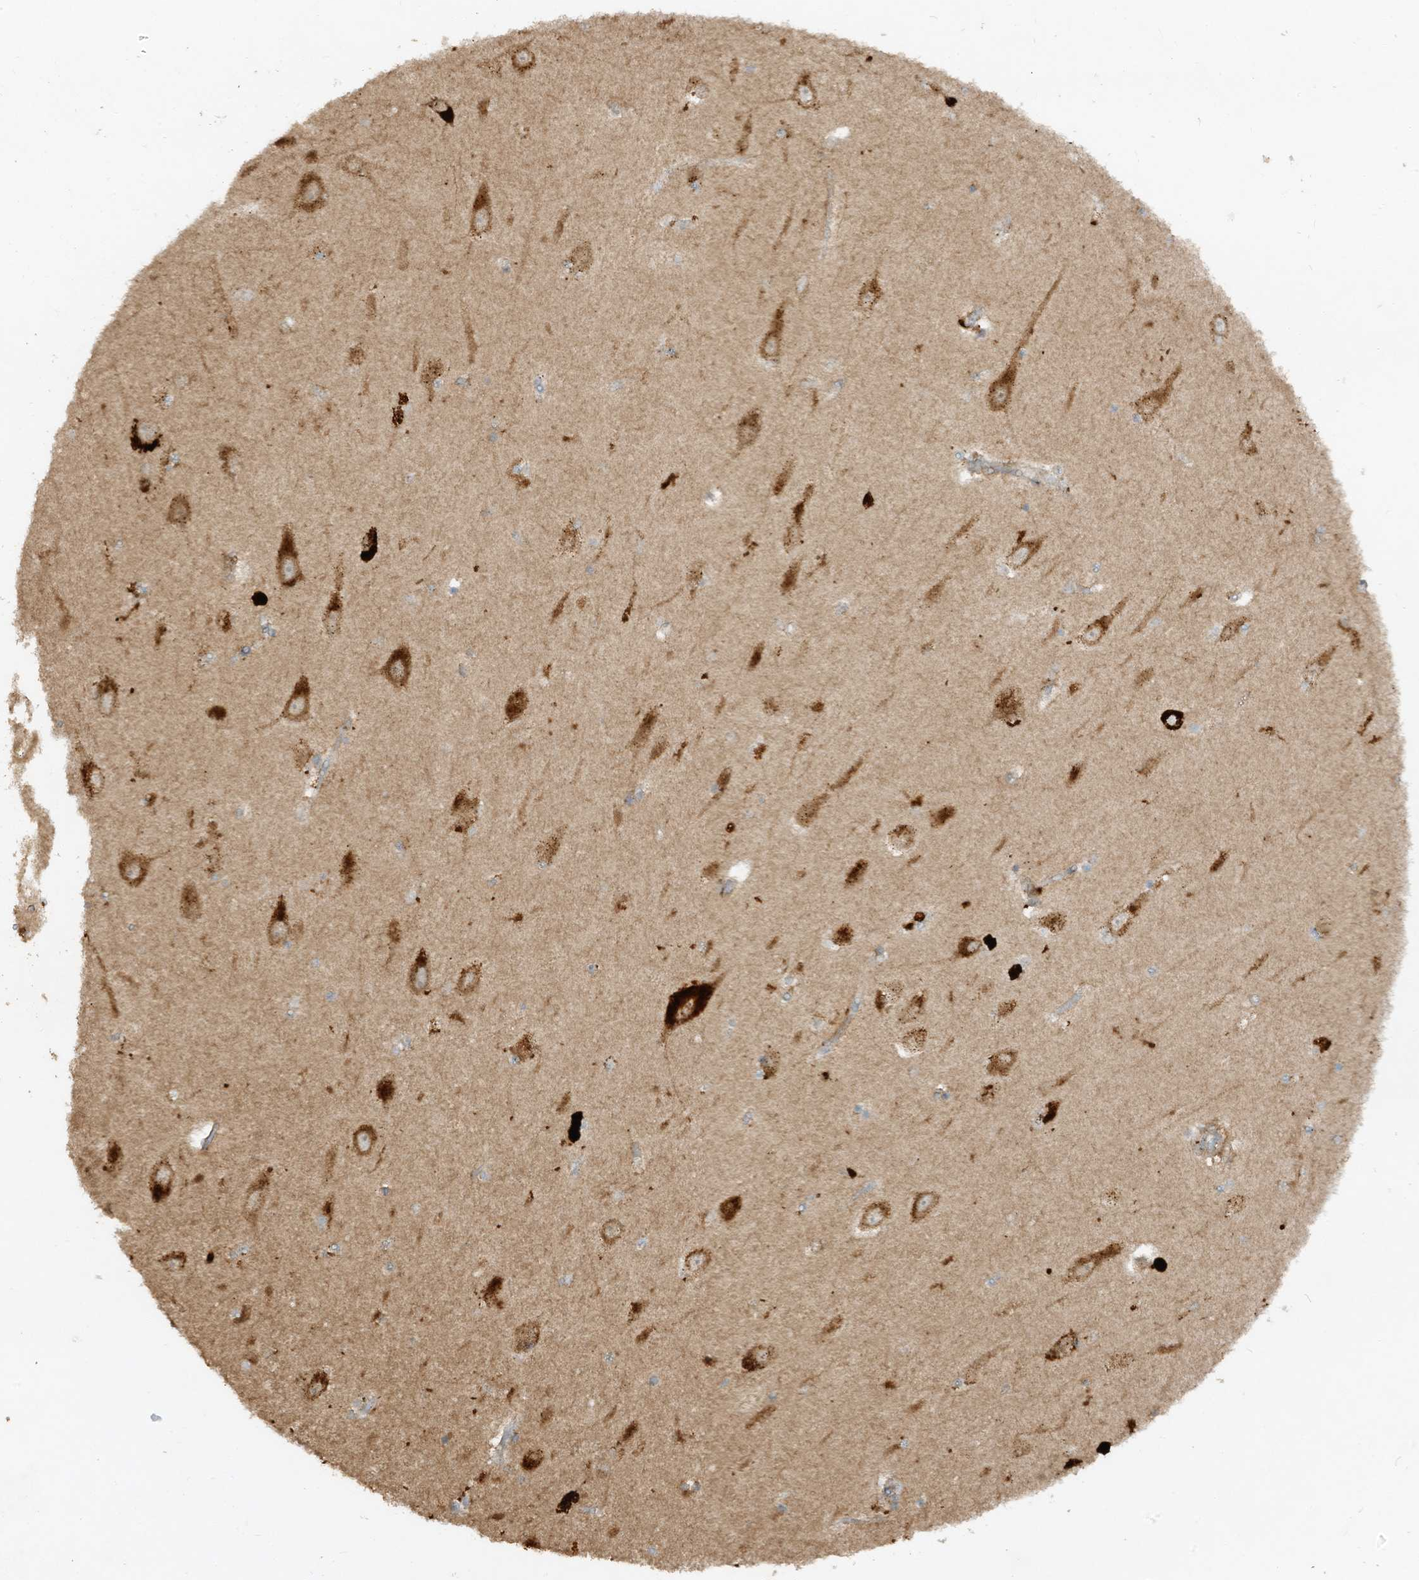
{"staining": {"intensity": "weak", "quantity": "<25%", "location": "cytoplasmic/membranous"}, "tissue": "hippocampus", "cell_type": "Glial cells", "image_type": "normal", "snomed": [{"axis": "morphology", "description": "Normal tissue, NOS"}, {"axis": "topography", "description": "Hippocampus"}], "caption": "High power microscopy micrograph of an immunohistochemistry (IHC) photomicrograph of unremarkable hippocampus, revealing no significant staining in glial cells.", "gene": "LDAH", "patient": {"sex": "female", "age": 54}}